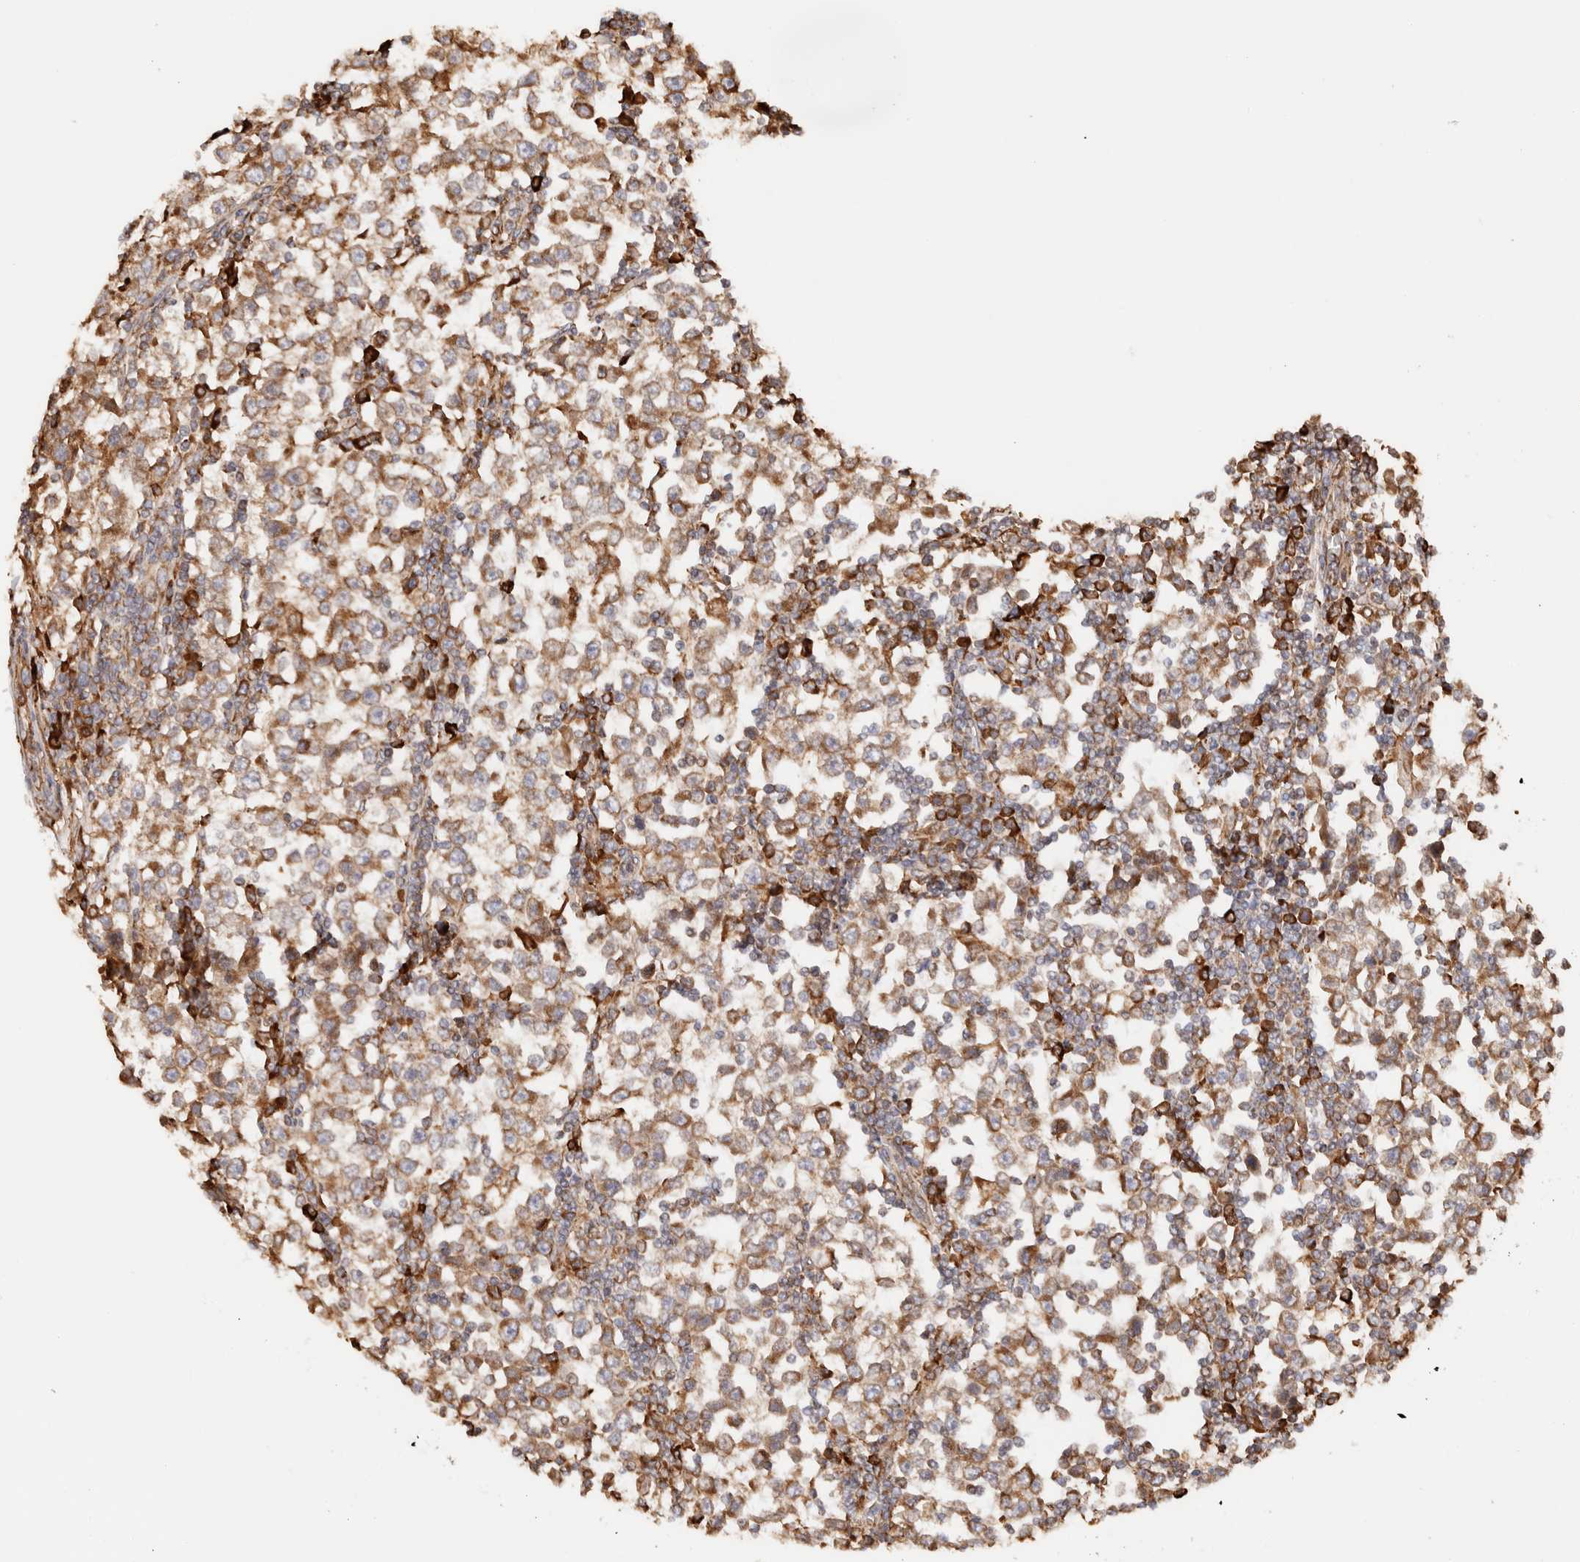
{"staining": {"intensity": "moderate", "quantity": ">75%", "location": "cytoplasmic/membranous"}, "tissue": "testis cancer", "cell_type": "Tumor cells", "image_type": "cancer", "snomed": [{"axis": "morphology", "description": "Seminoma, NOS"}, {"axis": "topography", "description": "Testis"}], "caption": "Approximately >75% of tumor cells in seminoma (testis) demonstrate moderate cytoplasmic/membranous protein expression as visualized by brown immunohistochemical staining.", "gene": "FER", "patient": {"sex": "male", "age": 65}}